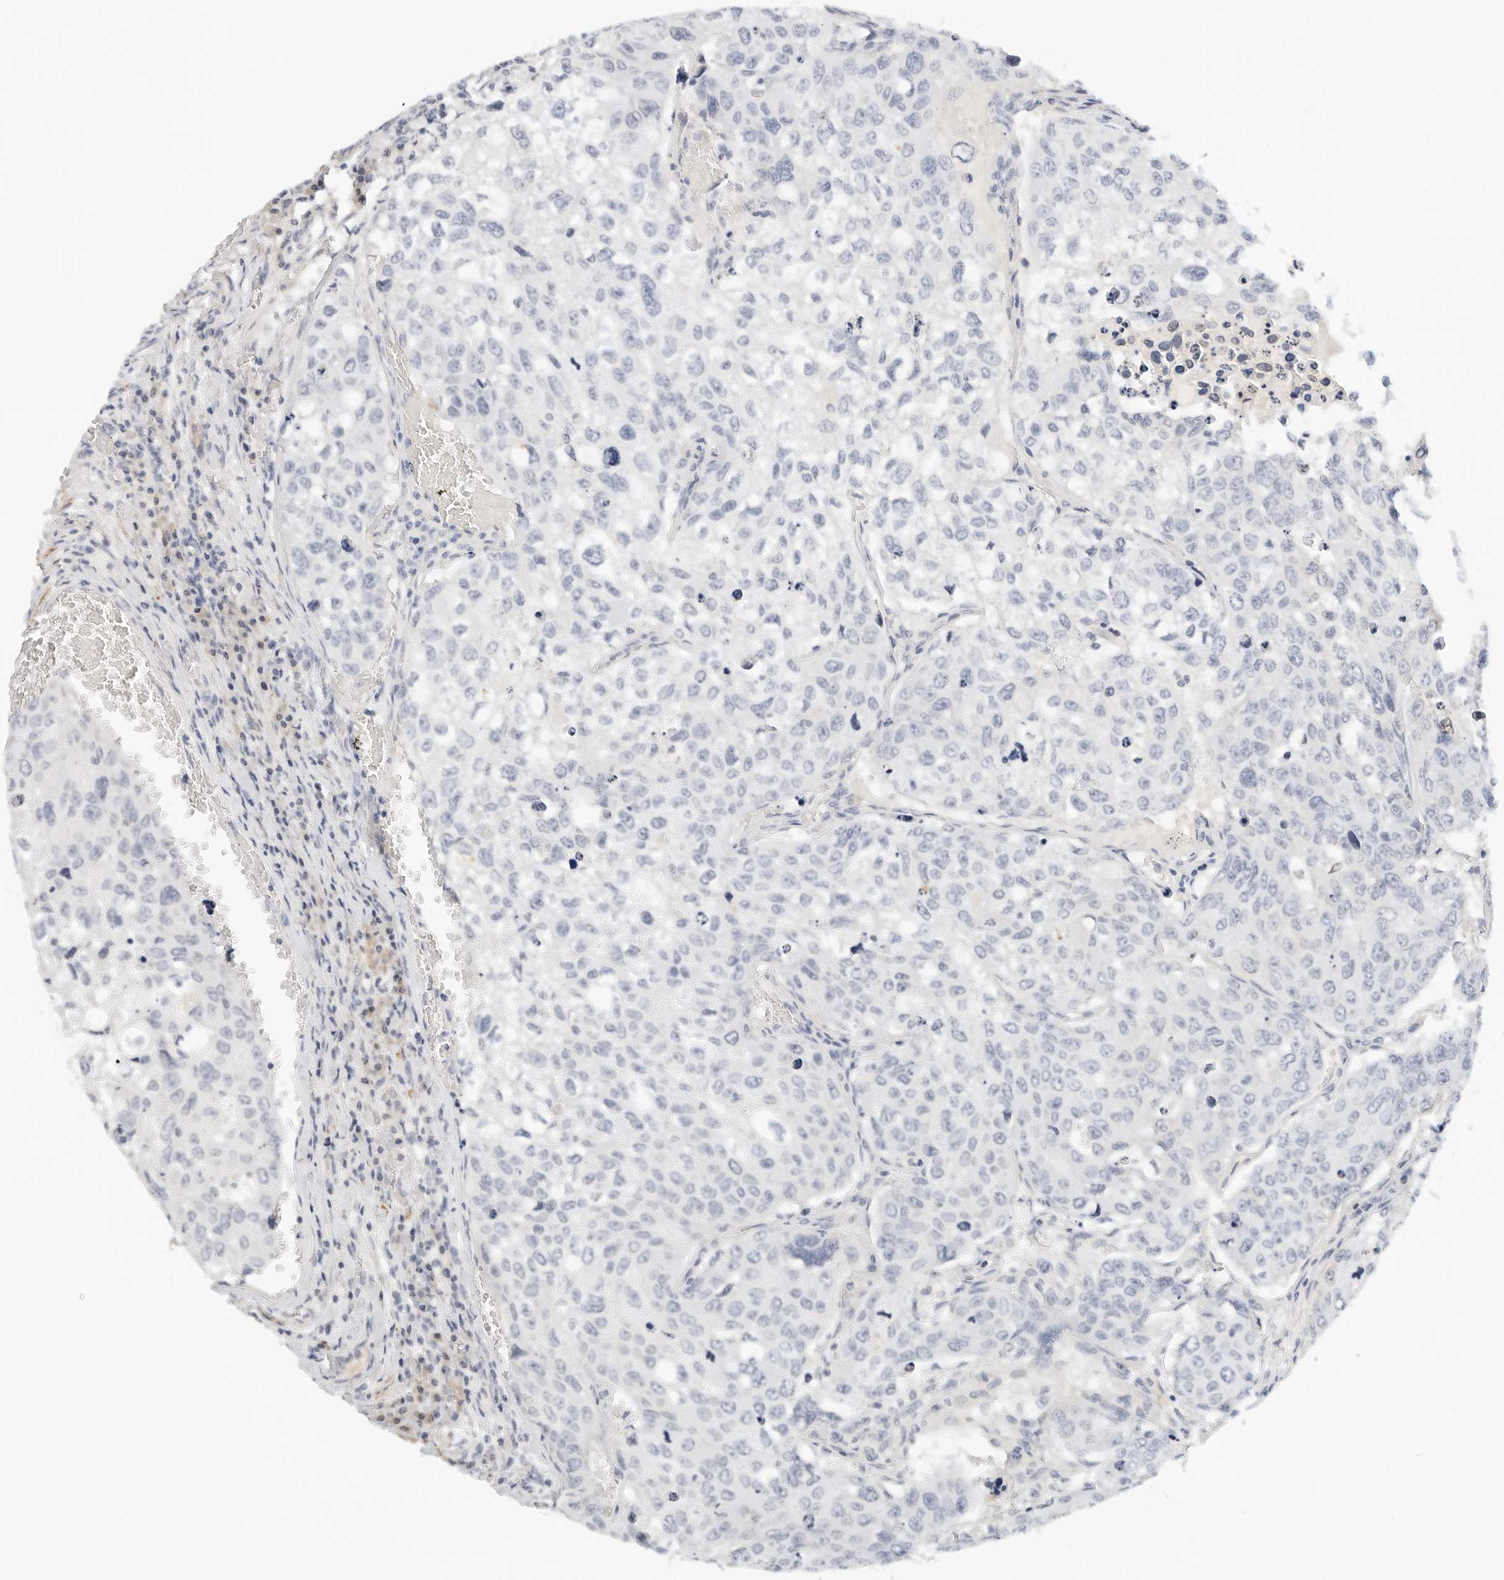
{"staining": {"intensity": "negative", "quantity": "none", "location": "none"}, "tissue": "urothelial cancer", "cell_type": "Tumor cells", "image_type": "cancer", "snomed": [{"axis": "morphology", "description": "Urothelial carcinoma, High grade"}, {"axis": "topography", "description": "Lymph node"}, {"axis": "topography", "description": "Urinary bladder"}], "caption": "Immunohistochemistry (IHC) of urothelial carcinoma (high-grade) exhibits no expression in tumor cells.", "gene": "PKDCC", "patient": {"sex": "male", "age": 51}}